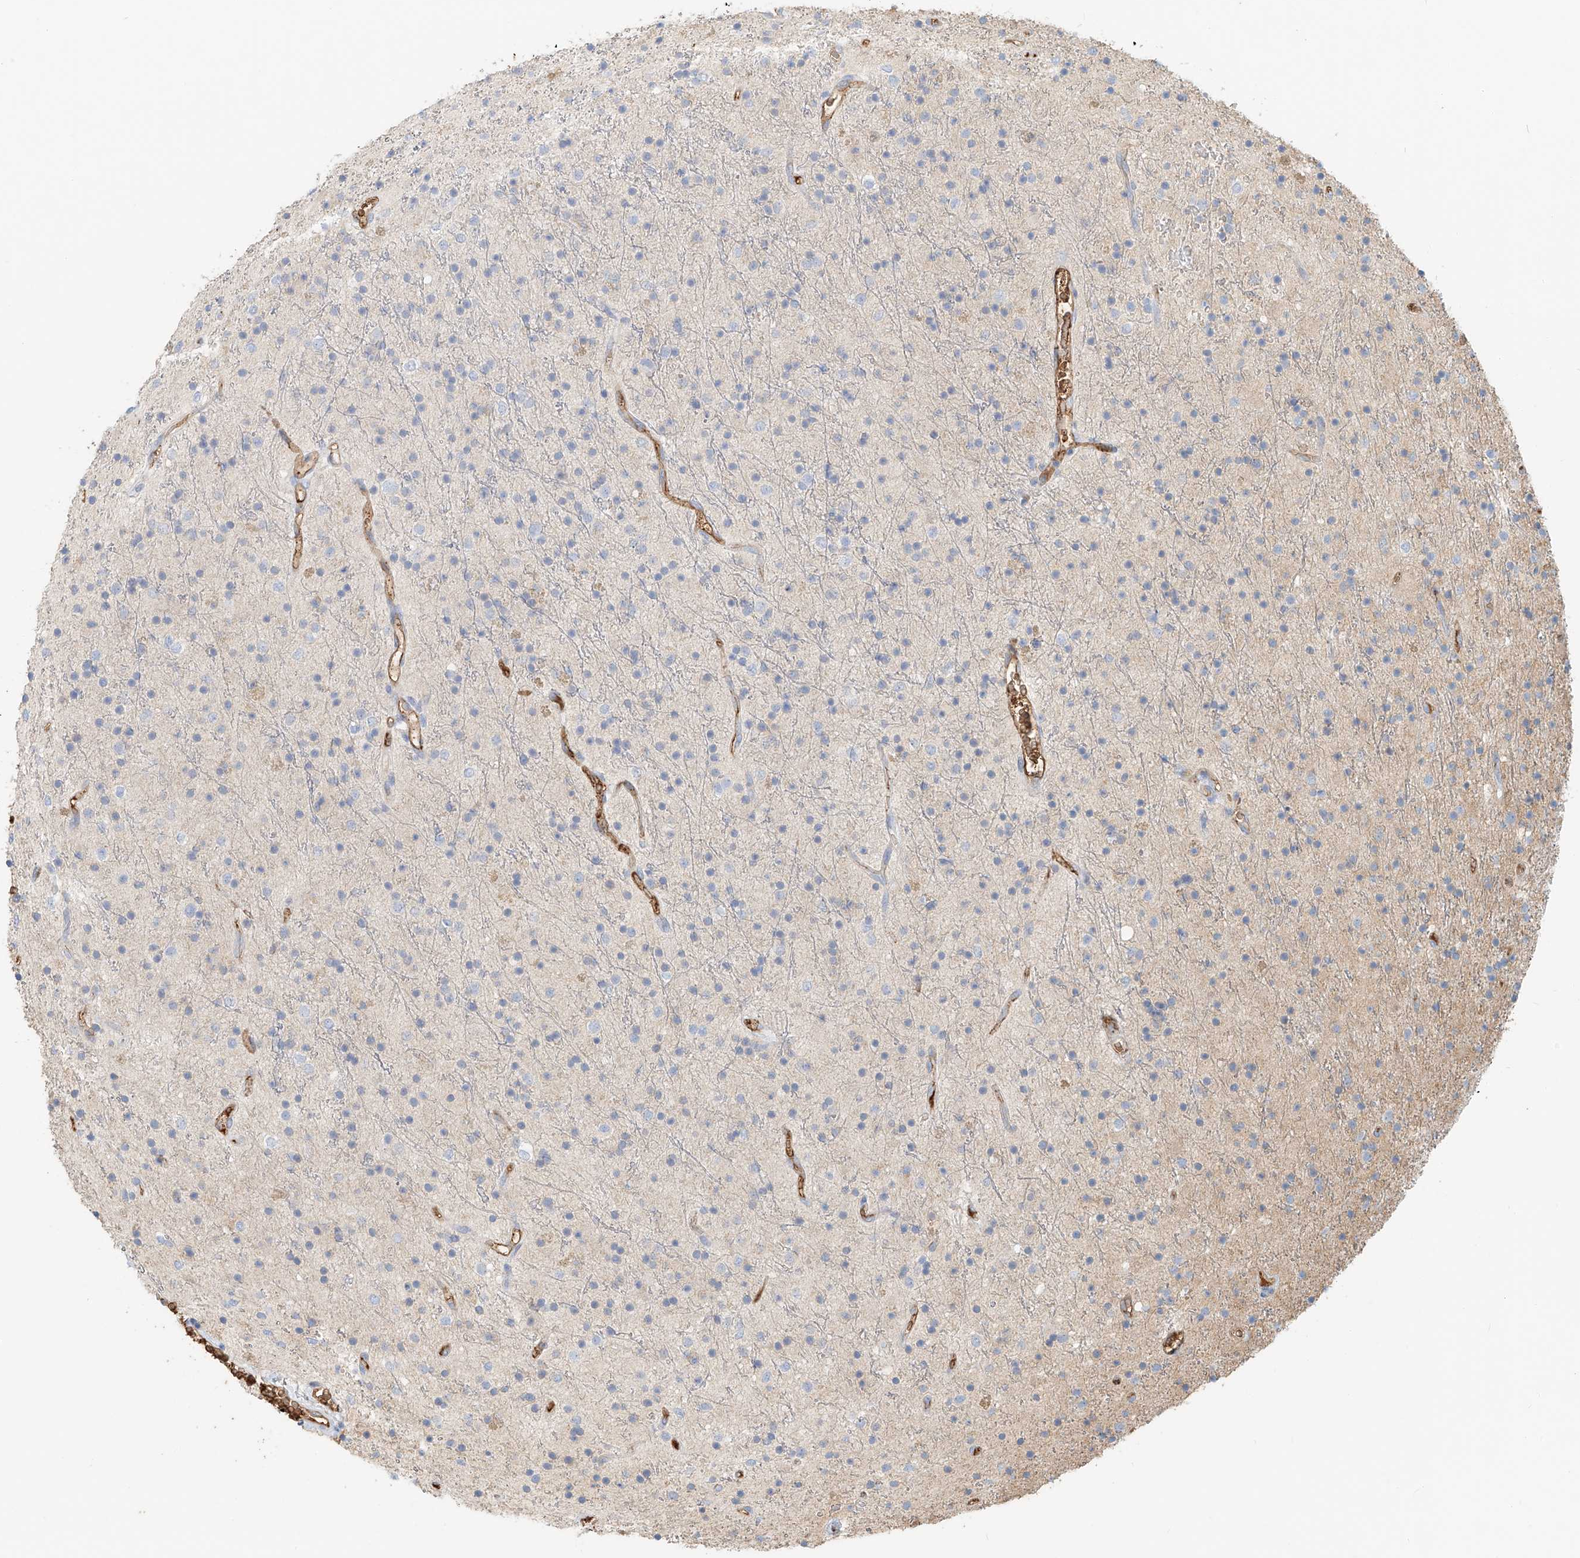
{"staining": {"intensity": "negative", "quantity": "none", "location": "none"}, "tissue": "glioma", "cell_type": "Tumor cells", "image_type": "cancer", "snomed": [{"axis": "morphology", "description": "Glioma, malignant, High grade"}, {"axis": "topography", "description": "Brain"}], "caption": "Photomicrograph shows no significant protein staining in tumor cells of malignant glioma (high-grade).", "gene": "ZFP30", "patient": {"sex": "male", "age": 34}}